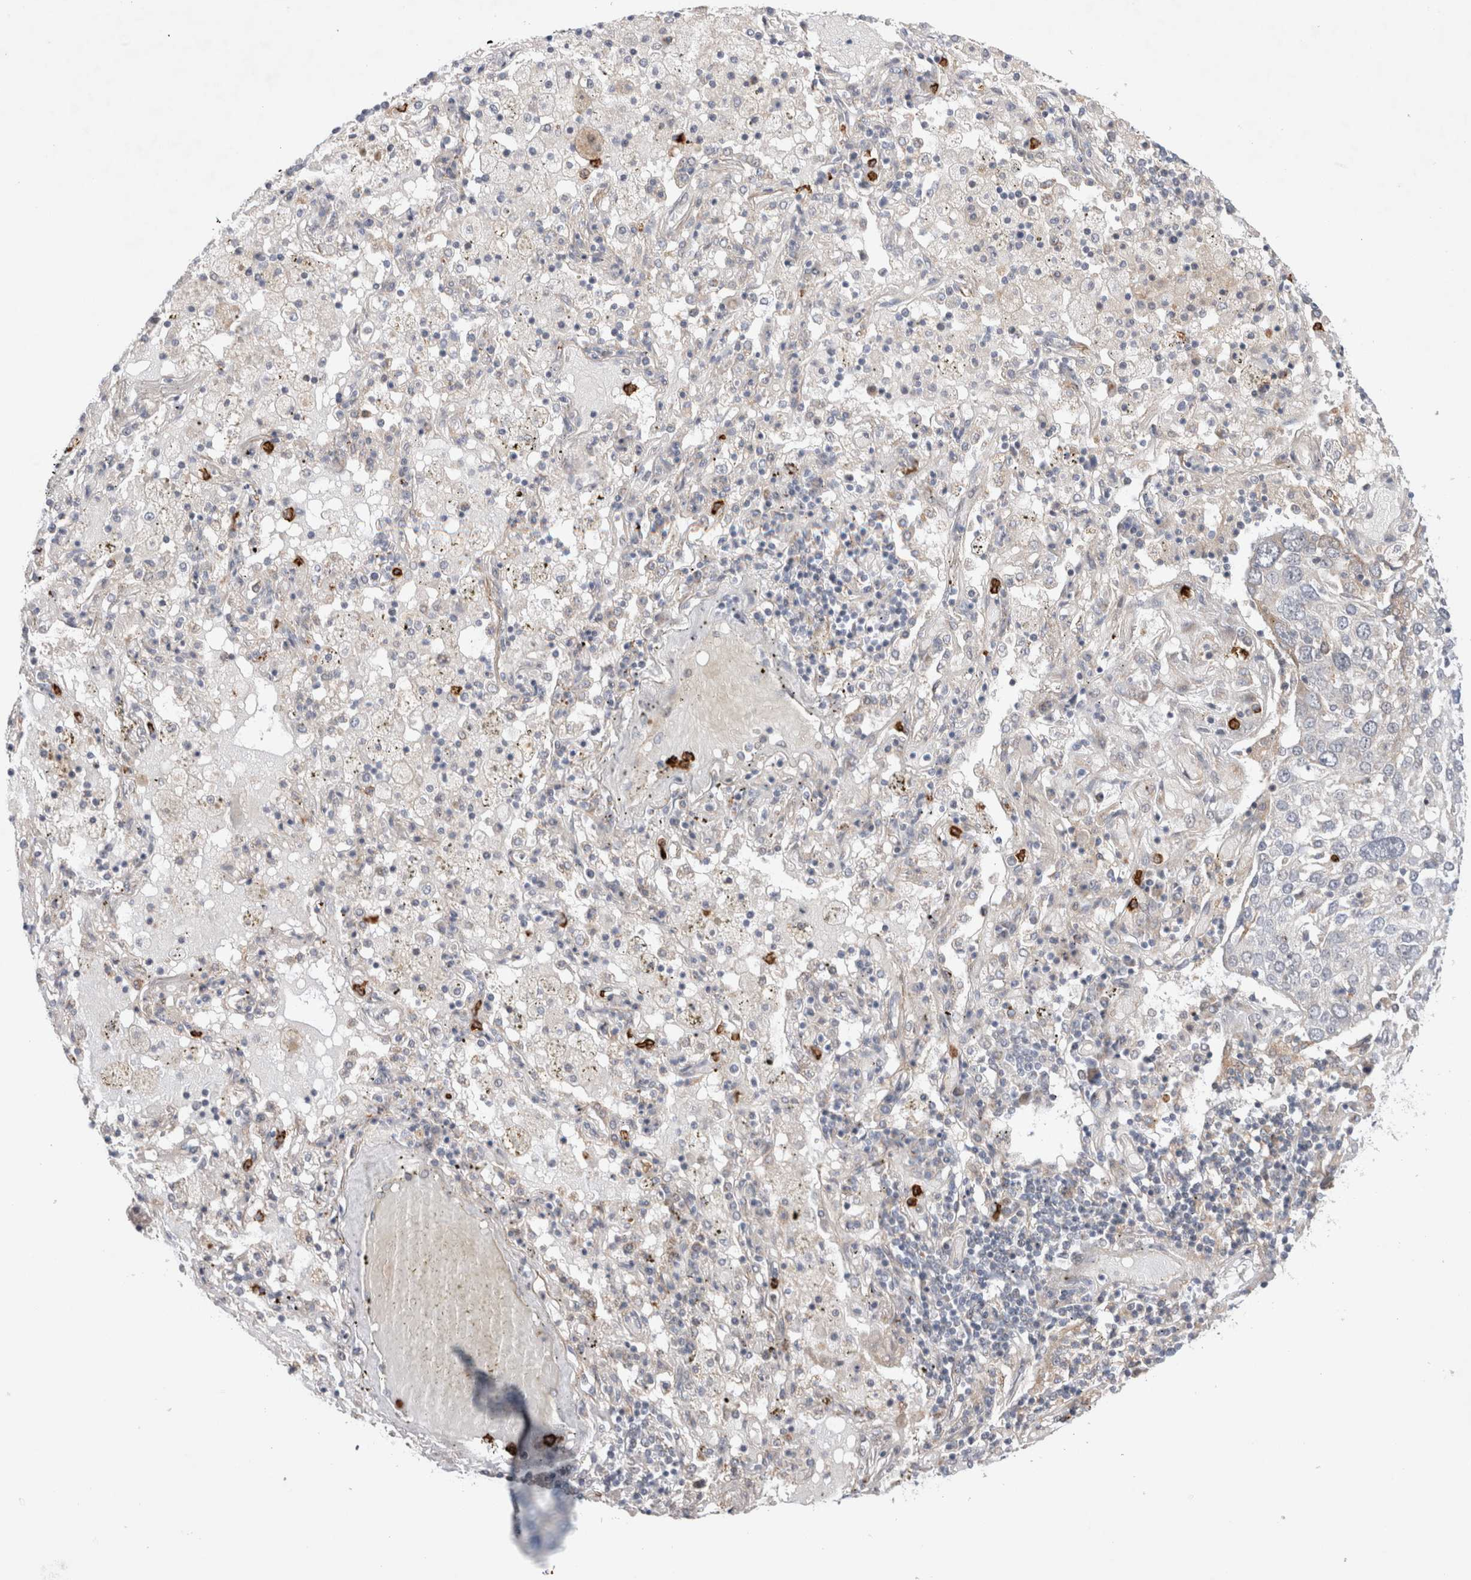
{"staining": {"intensity": "negative", "quantity": "none", "location": "none"}, "tissue": "lung cancer", "cell_type": "Tumor cells", "image_type": "cancer", "snomed": [{"axis": "morphology", "description": "Squamous cell carcinoma, NOS"}, {"axis": "topography", "description": "Lung"}], "caption": "Tumor cells are negative for protein expression in human lung cancer.", "gene": "GSDMB", "patient": {"sex": "male", "age": 65}}